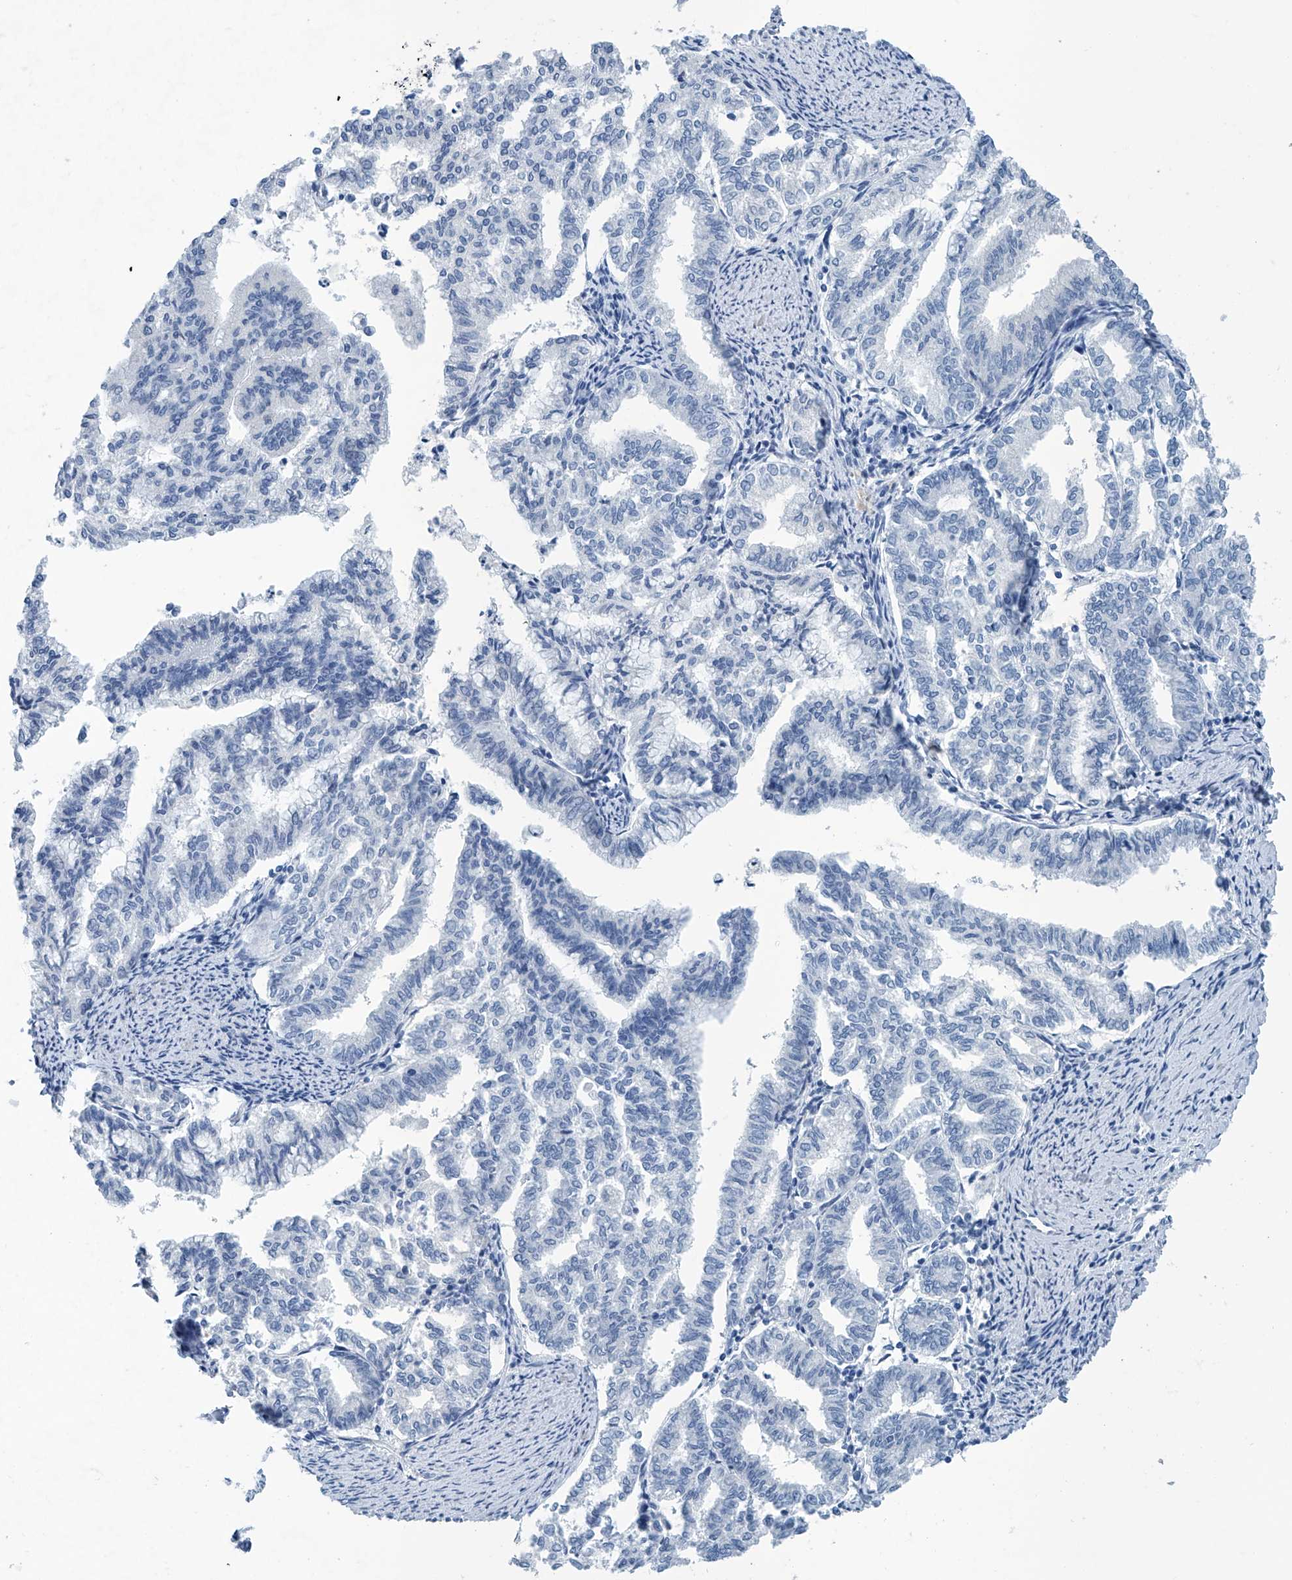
{"staining": {"intensity": "negative", "quantity": "none", "location": "none"}, "tissue": "endometrial cancer", "cell_type": "Tumor cells", "image_type": "cancer", "snomed": [{"axis": "morphology", "description": "Adenocarcinoma, NOS"}, {"axis": "topography", "description": "Endometrium"}], "caption": "Immunohistochemistry (IHC) photomicrograph of neoplastic tissue: human endometrial cancer stained with DAB displays no significant protein staining in tumor cells.", "gene": "CYP2A7", "patient": {"sex": "female", "age": 79}}